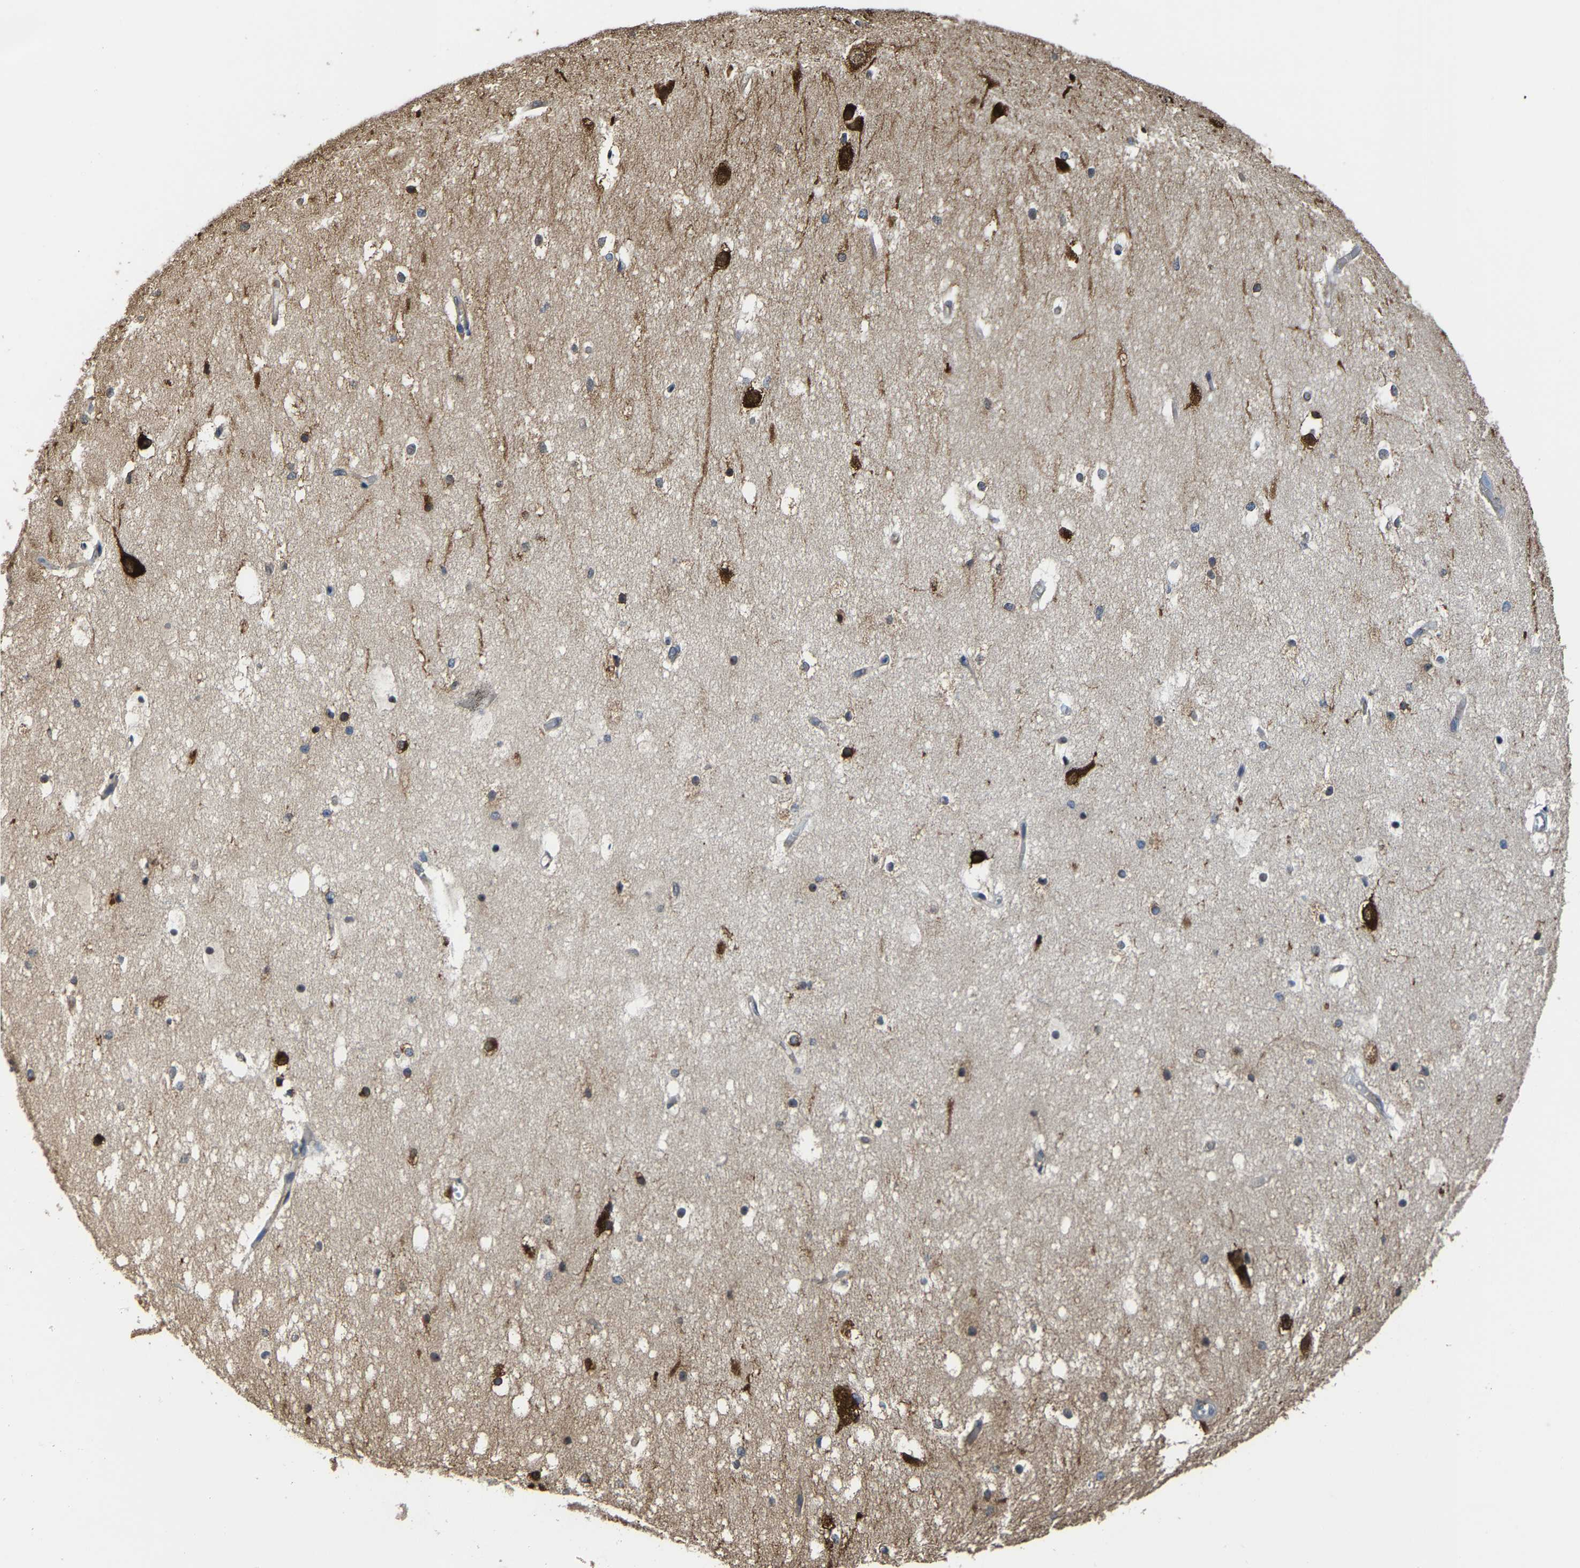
{"staining": {"intensity": "strong", "quantity": "25%-75%", "location": "cytoplasmic/membranous,nuclear"}, "tissue": "hippocampus", "cell_type": "Glial cells", "image_type": "normal", "snomed": [{"axis": "morphology", "description": "Normal tissue, NOS"}, {"axis": "topography", "description": "Hippocampus"}], "caption": "Hippocampus stained for a protein displays strong cytoplasmic/membranous,nuclear positivity in glial cells.", "gene": "G3BP2", "patient": {"sex": "female", "age": 19}}